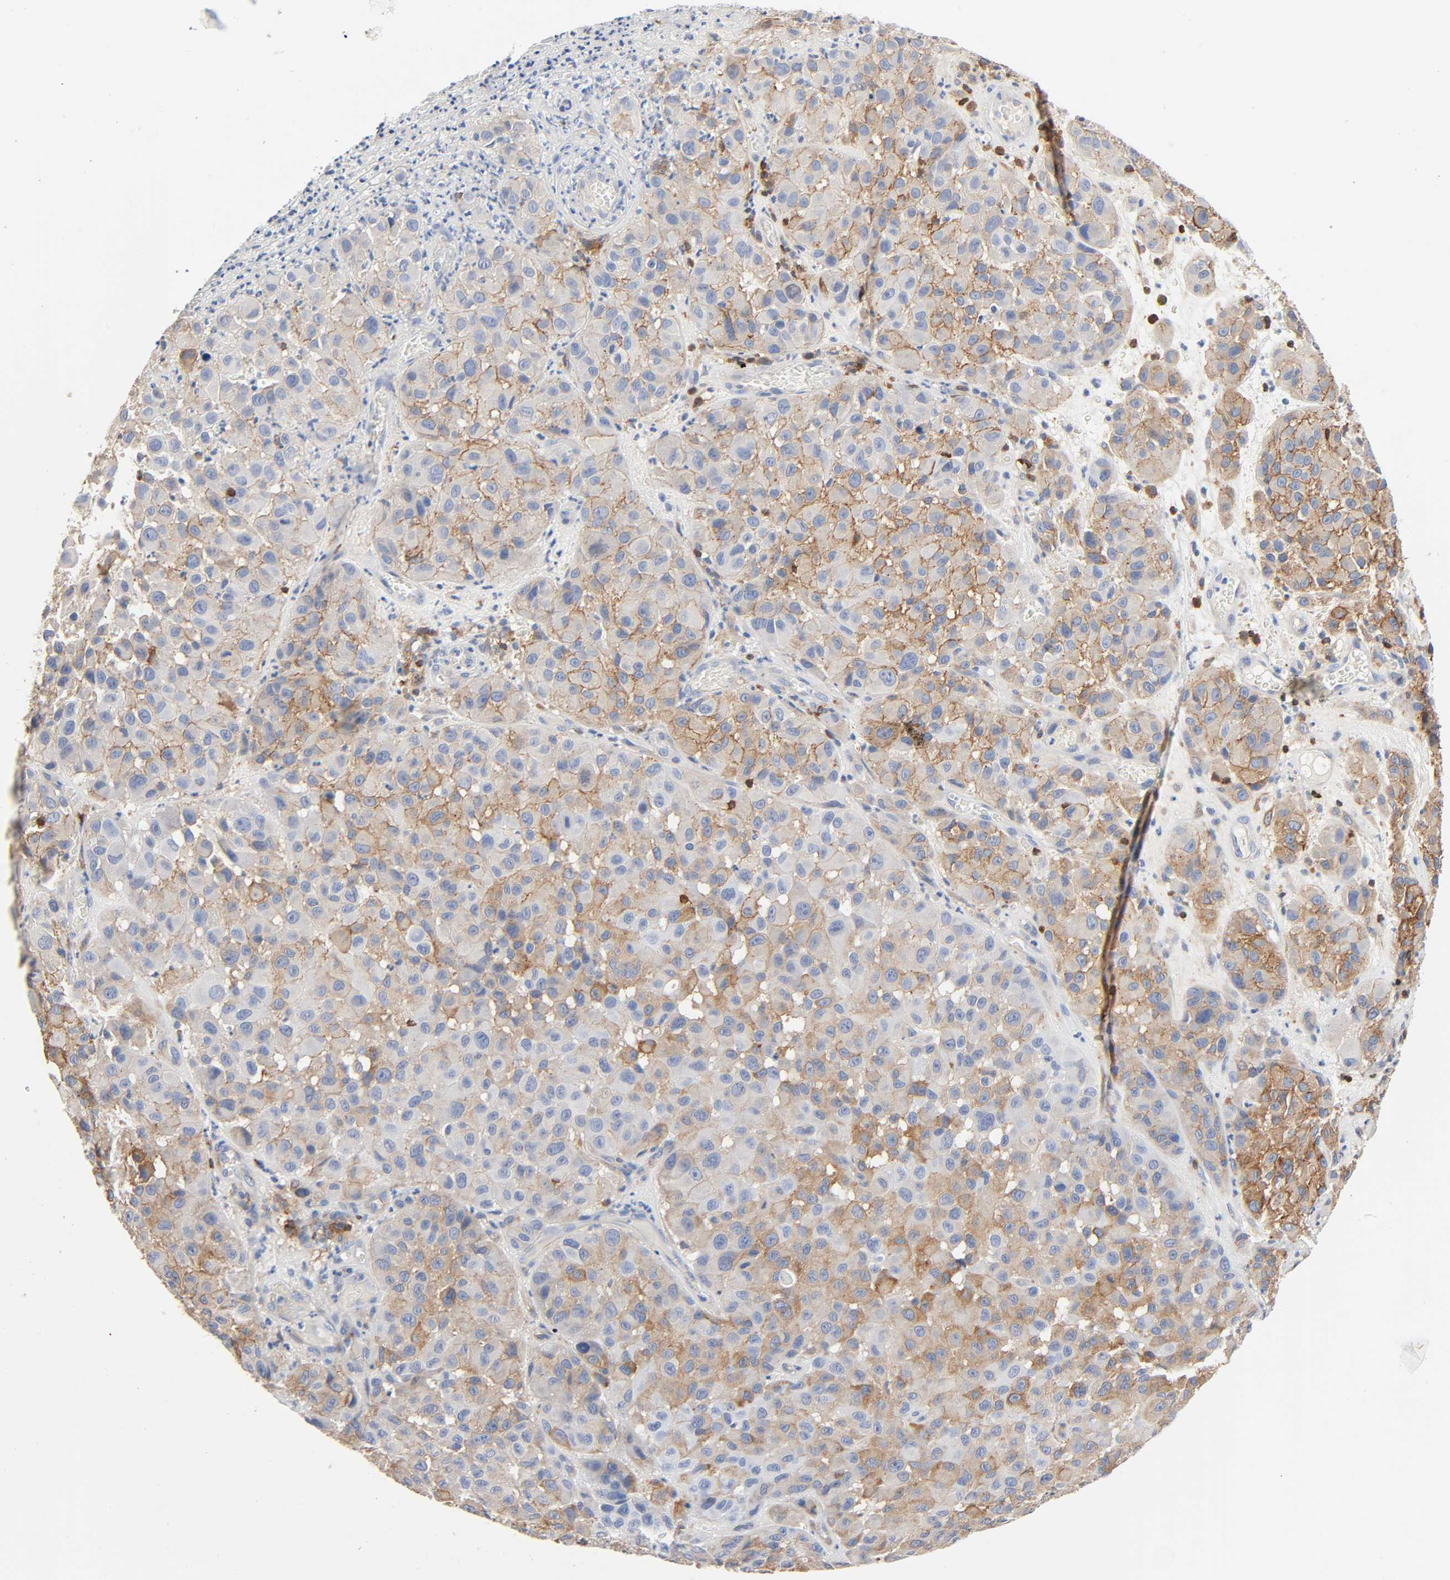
{"staining": {"intensity": "moderate", "quantity": ">75%", "location": "cytoplasmic/membranous"}, "tissue": "melanoma", "cell_type": "Tumor cells", "image_type": "cancer", "snomed": [{"axis": "morphology", "description": "Malignant melanoma, NOS"}, {"axis": "topography", "description": "Skin"}], "caption": "IHC (DAB) staining of melanoma demonstrates moderate cytoplasmic/membranous protein positivity in approximately >75% of tumor cells. (Brightfield microscopy of DAB IHC at high magnification).", "gene": "BIN1", "patient": {"sex": "female", "age": 21}}